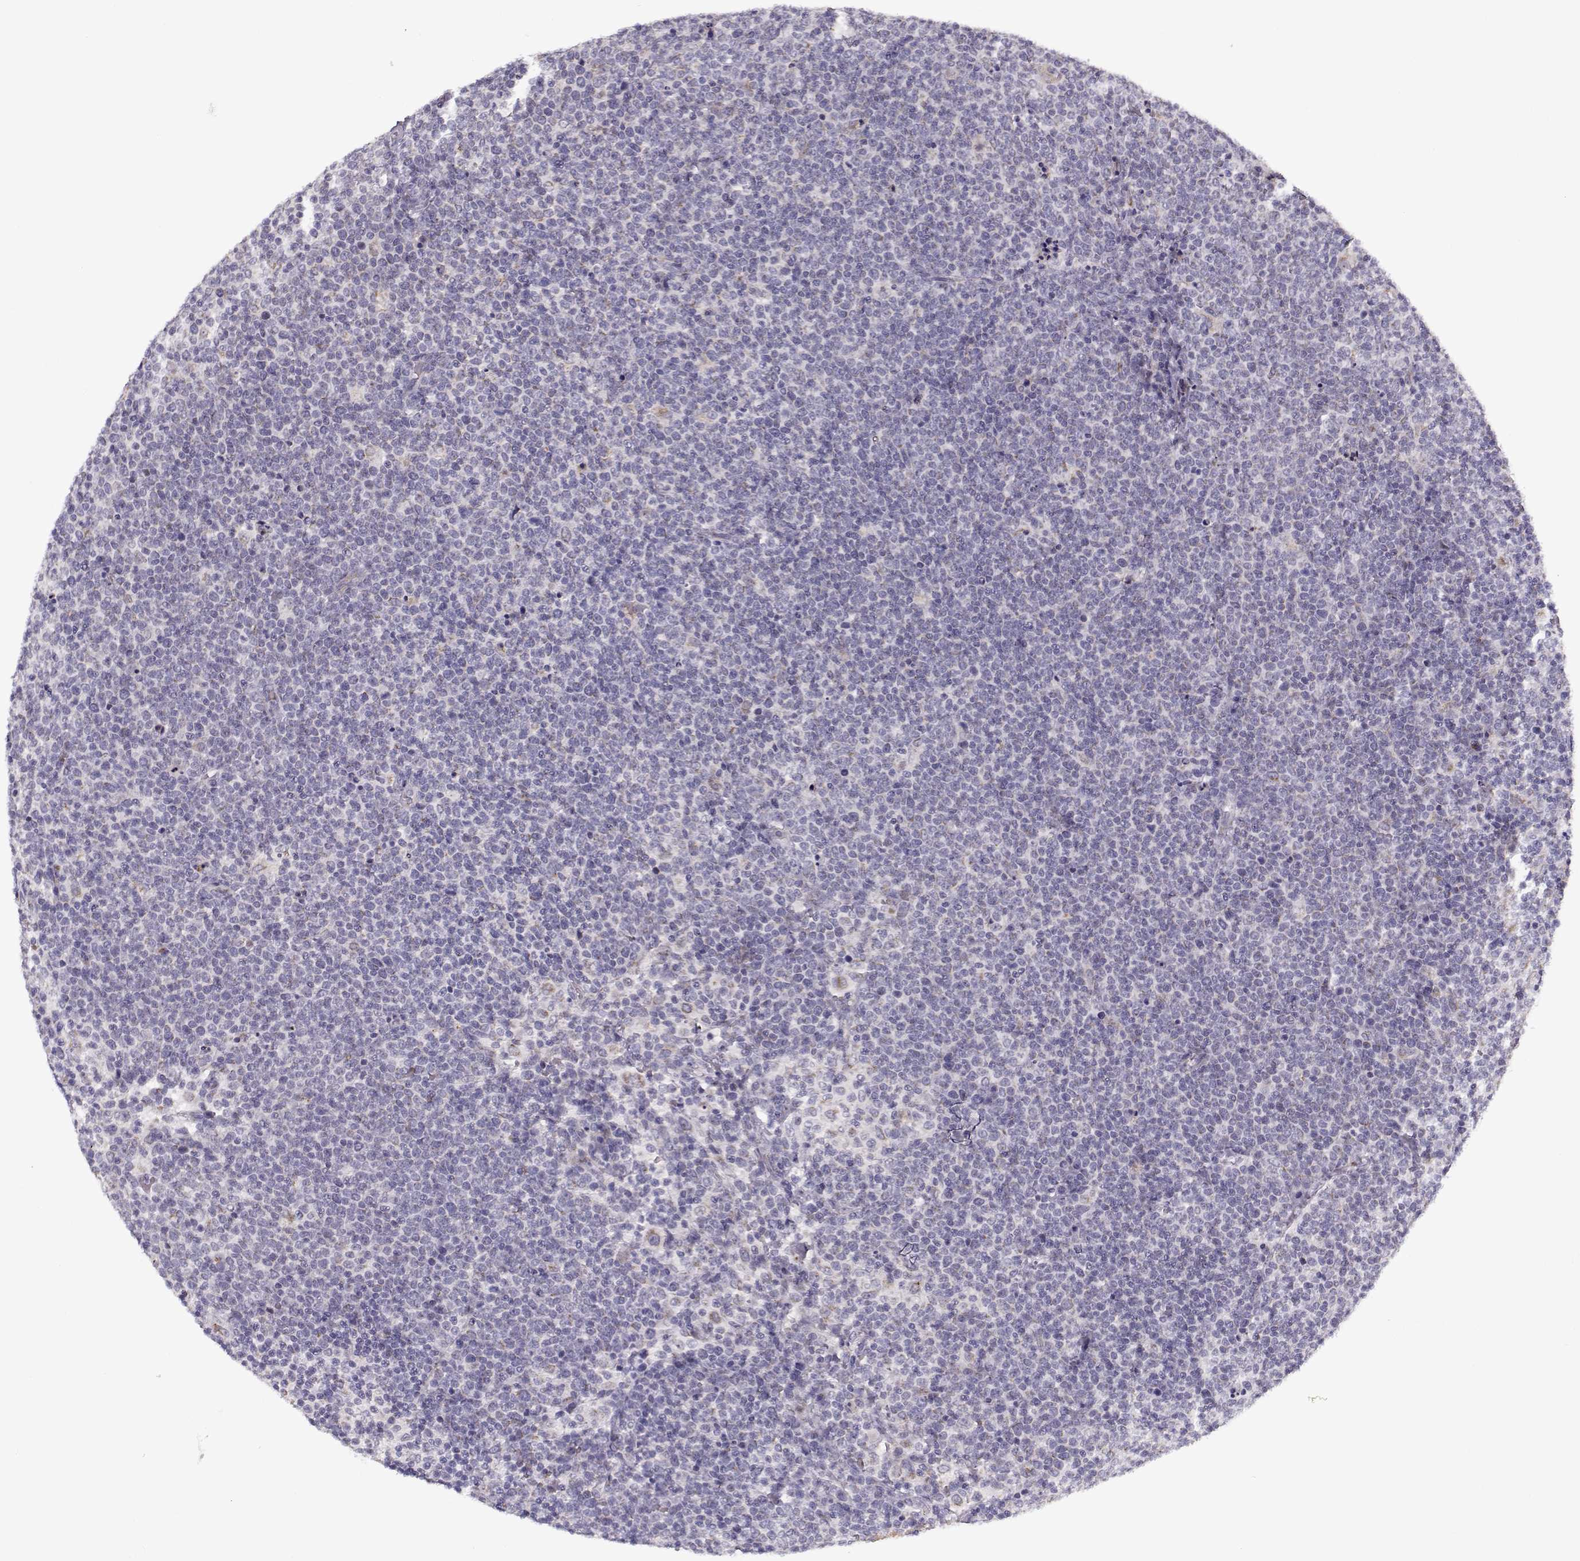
{"staining": {"intensity": "negative", "quantity": "none", "location": "none"}, "tissue": "lymphoma", "cell_type": "Tumor cells", "image_type": "cancer", "snomed": [{"axis": "morphology", "description": "Malignant lymphoma, non-Hodgkin's type, High grade"}, {"axis": "topography", "description": "Lymph node"}], "caption": "Tumor cells show no significant expression in lymphoma. The staining is performed using DAB (3,3'-diaminobenzidine) brown chromogen with nuclei counter-stained in using hematoxylin.", "gene": "SLC4A5", "patient": {"sex": "male", "age": 61}}